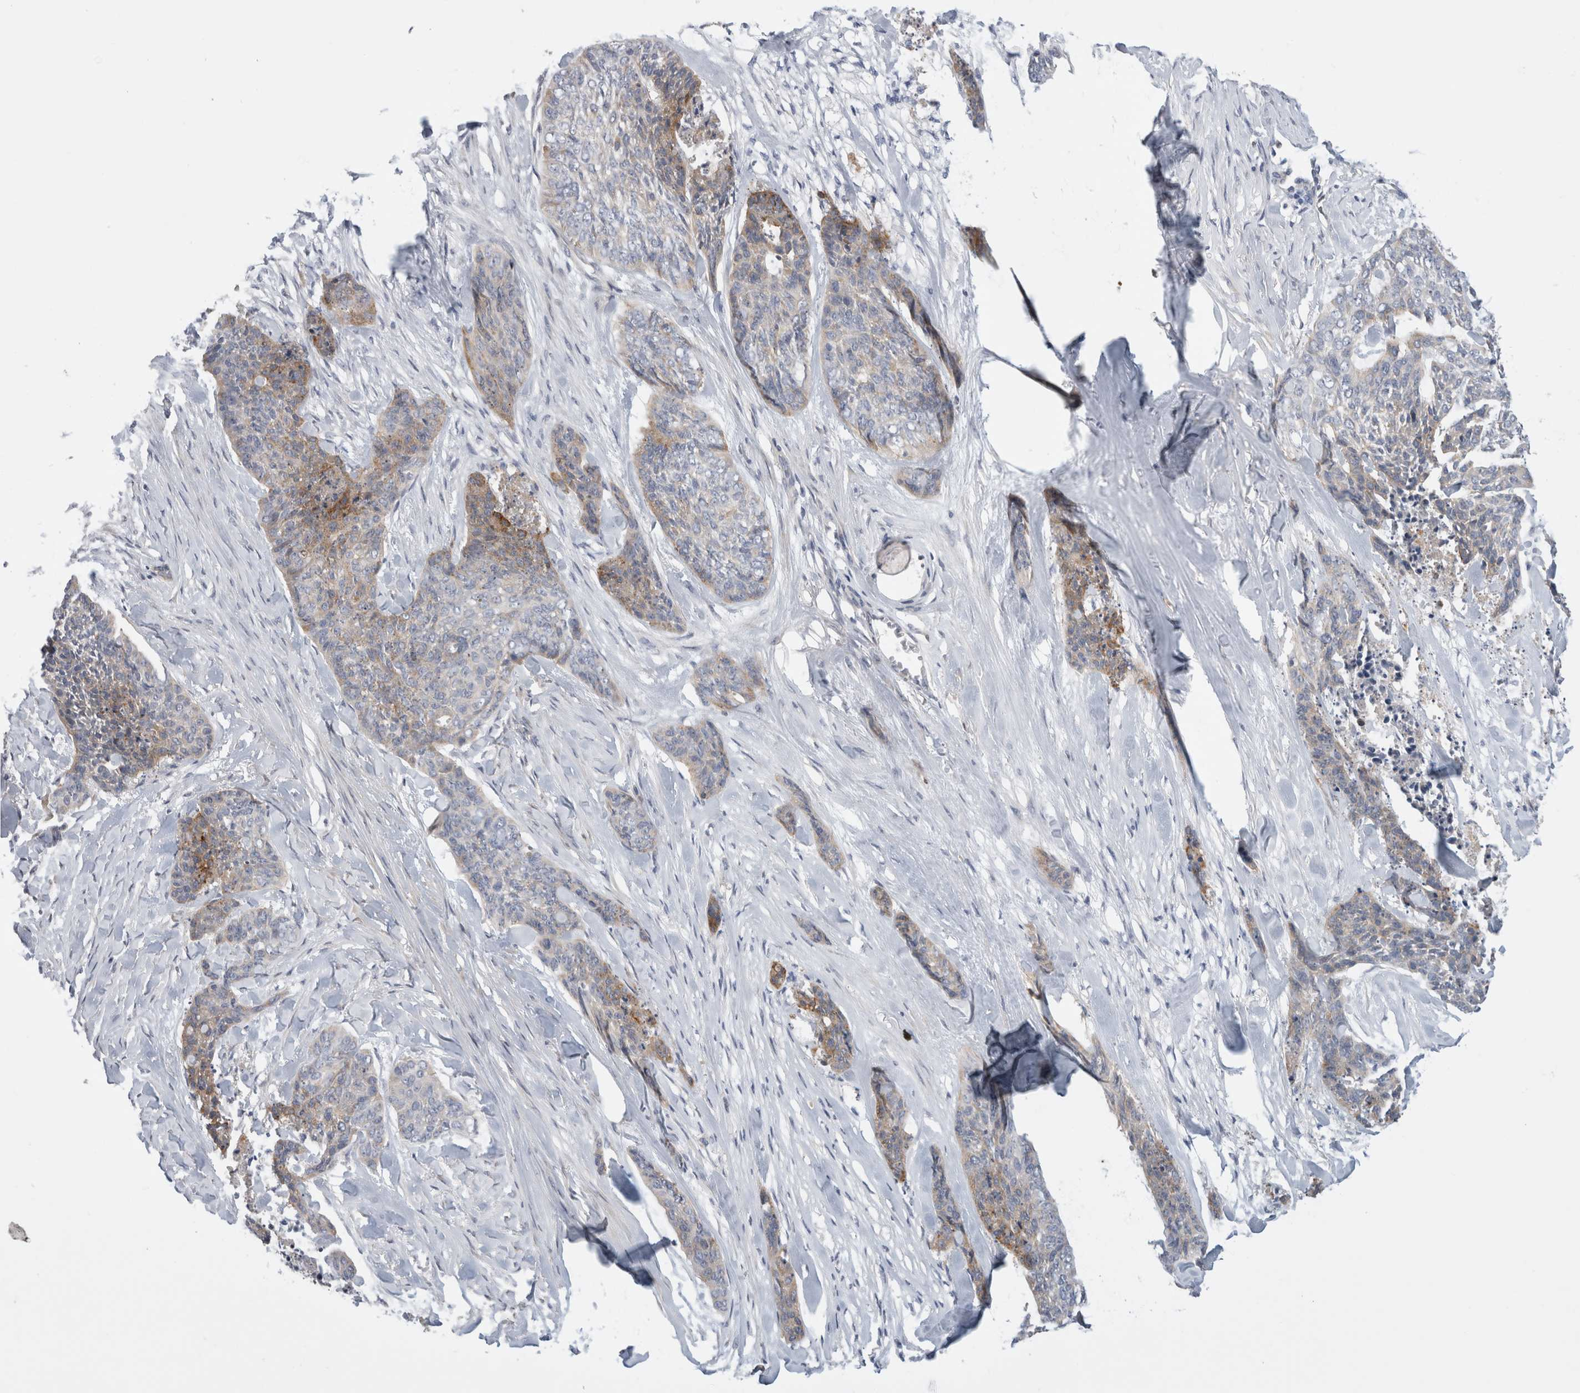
{"staining": {"intensity": "moderate", "quantity": "<25%", "location": "cytoplasmic/membranous"}, "tissue": "skin cancer", "cell_type": "Tumor cells", "image_type": "cancer", "snomed": [{"axis": "morphology", "description": "Basal cell carcinoma"}, {"axis": "topography", "description": "Skin"}], "caption": "DAB immunohistochemical staining of skin cancer demonstrates moderate cytoplasmic/membranous protein expression in approximately <25% of tumor cells.", "gene": "SLC20A2", "patient": {"sex": "female", "age": 64}}